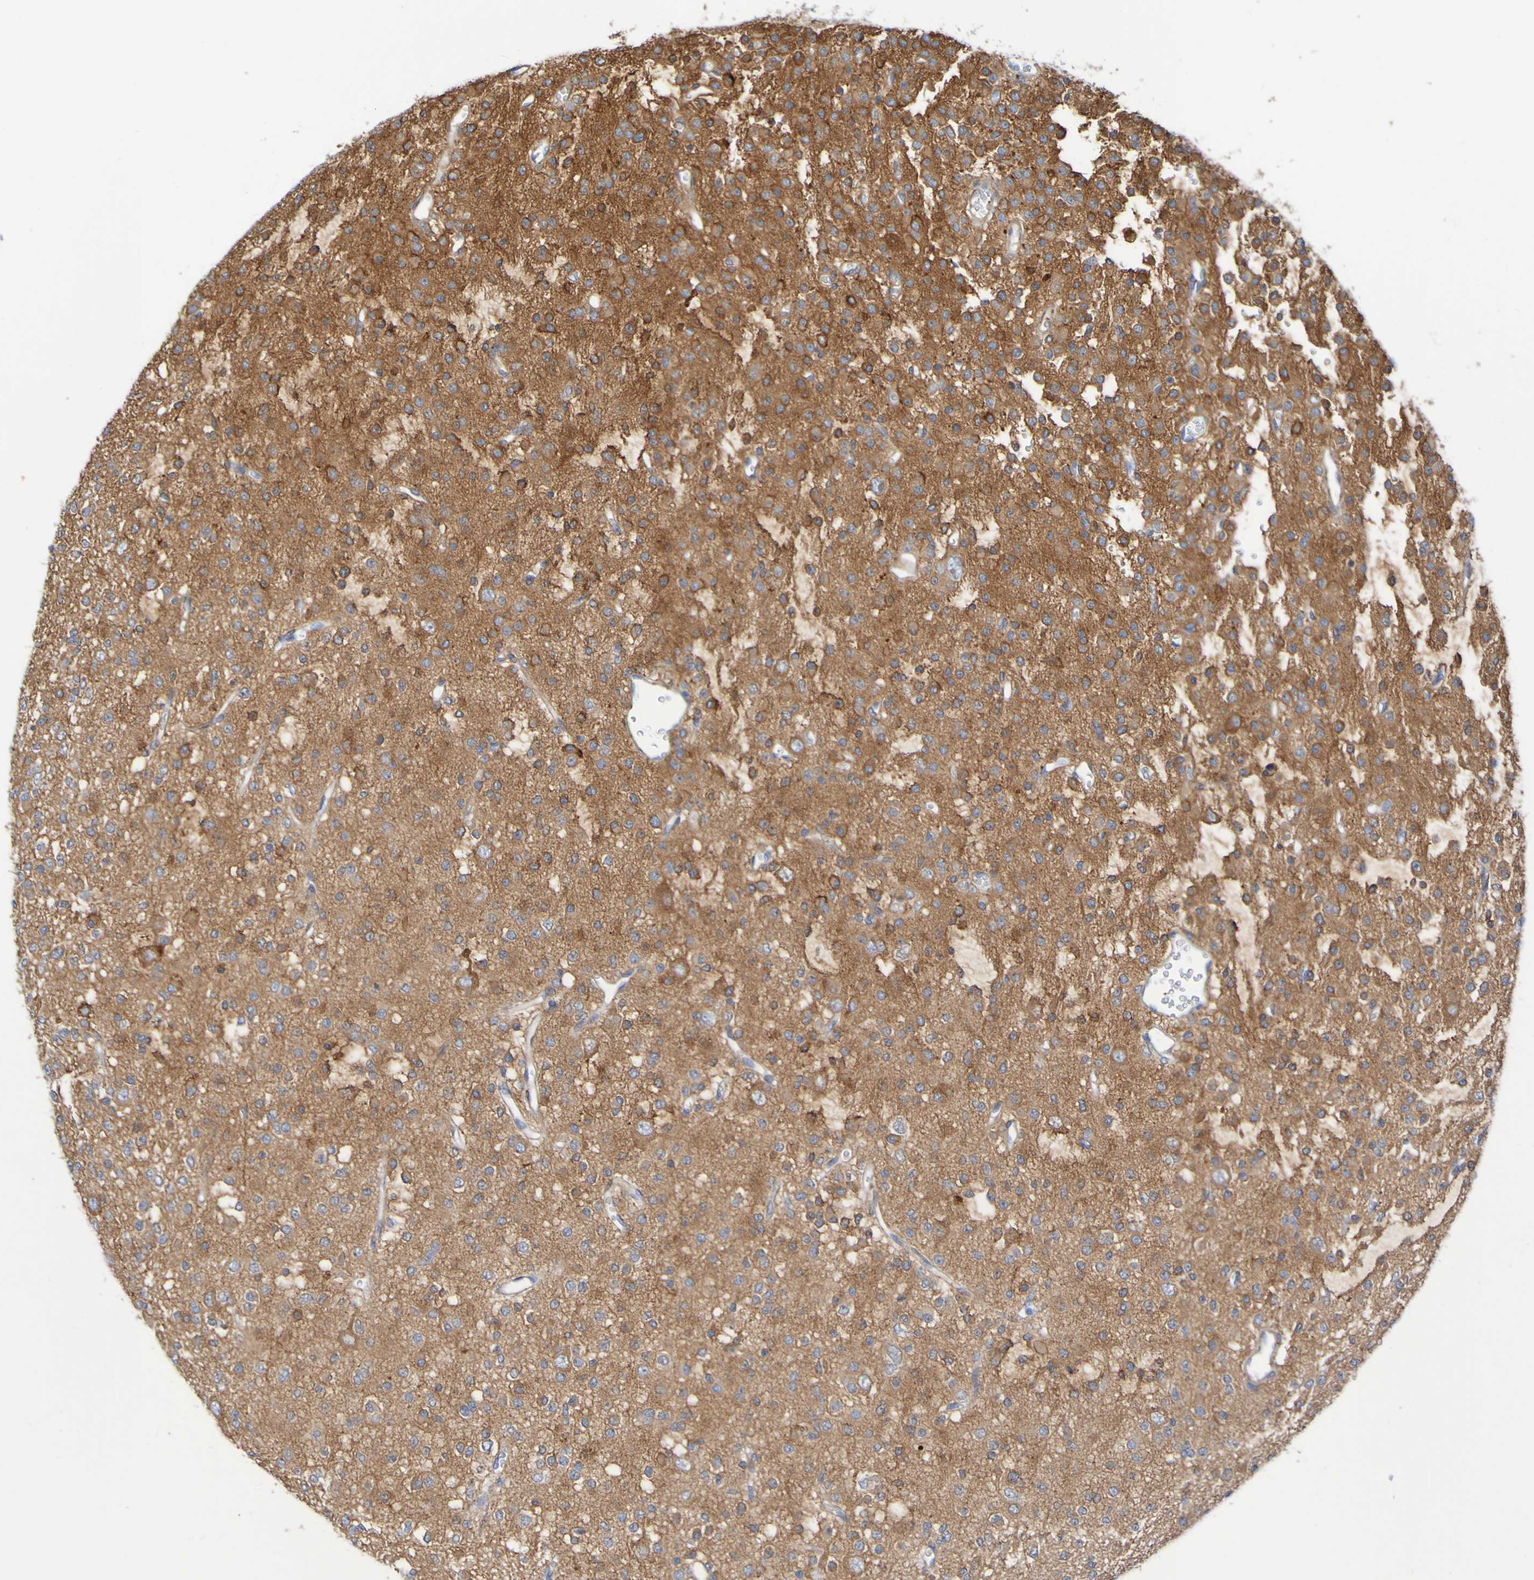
{"staining": {"intensity": "strong", "quantity": "25%-75%", "location": "cytoplasmic/membranous"}, "tissue": "glioma", "cell_type": "Tumor cells", "image_type": "cancer", "snomed": [{"axis": "morphology", "description": "Glioma, malignant, Low grade"}, {"axis": "topography", "description": "Brain"}], "caption": "Glioma tissue shows strong cytoplasmic/membranous positivity in about 25%-75% of tumor cells, visualized by immunohistochemistry. (DAB = brown stain, brightfield microscopy at high magnification).", "gene": "SCRG1", "patient": {"sex": "male", "age": 38}}